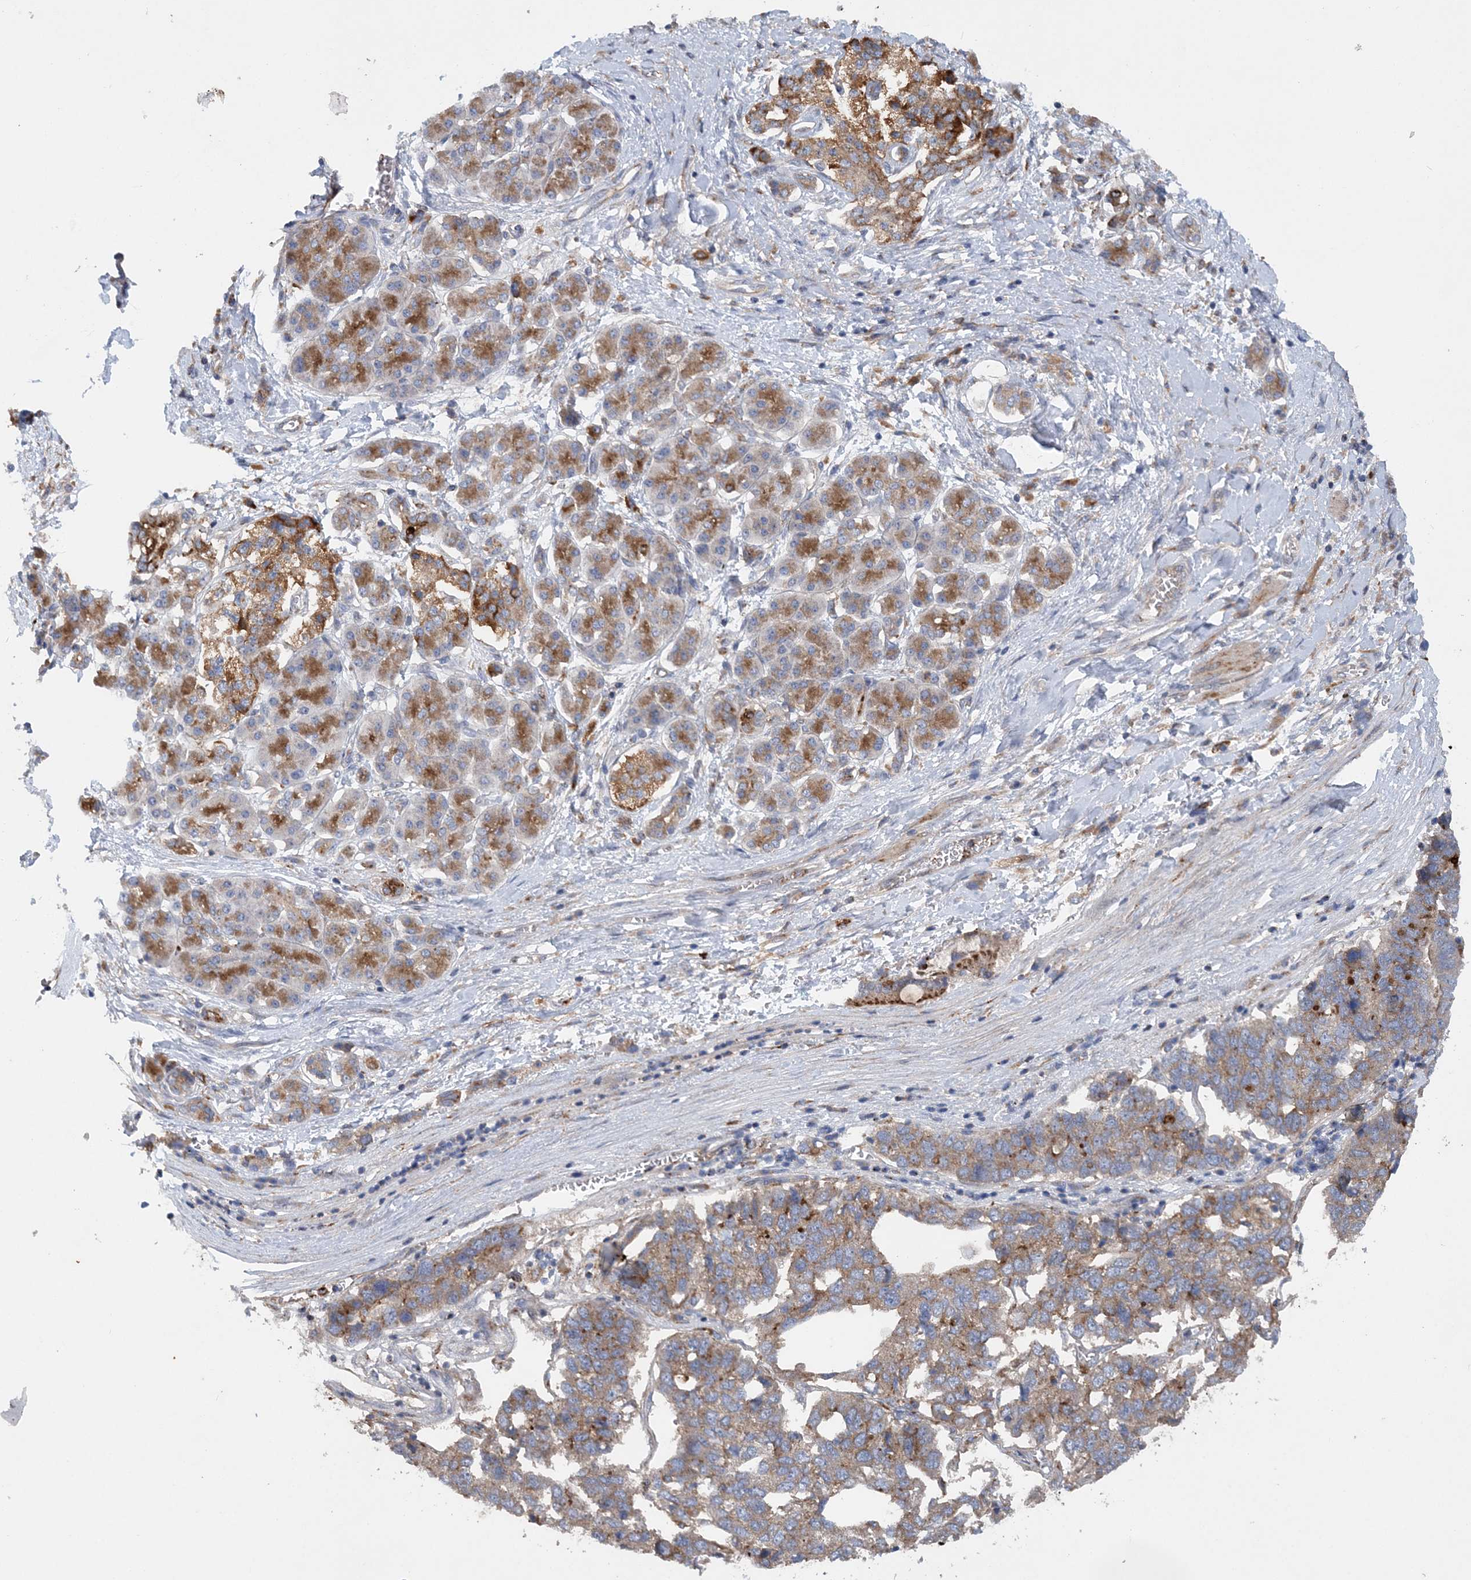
{"staining": {"intensity": "weak", "quantity": ">75%", "location": "cytoplasmic/membranous"}, "tissue": "pancreatic cancer", "cell_type": "Tumor cells", "image_type": "cancer", "snomed": [{"axis": "morphology", "description": "Adenocarcinoma, NOS"}, {"axis": "topography", "description": "Pancreas"}], "caption": "Adenocarcinoma (pancreatic) stained with a protein marker reveals weak staining in tumor cells.", "gene": "PTTG1IP", "patient": {"sex": "female", "age": 61}}